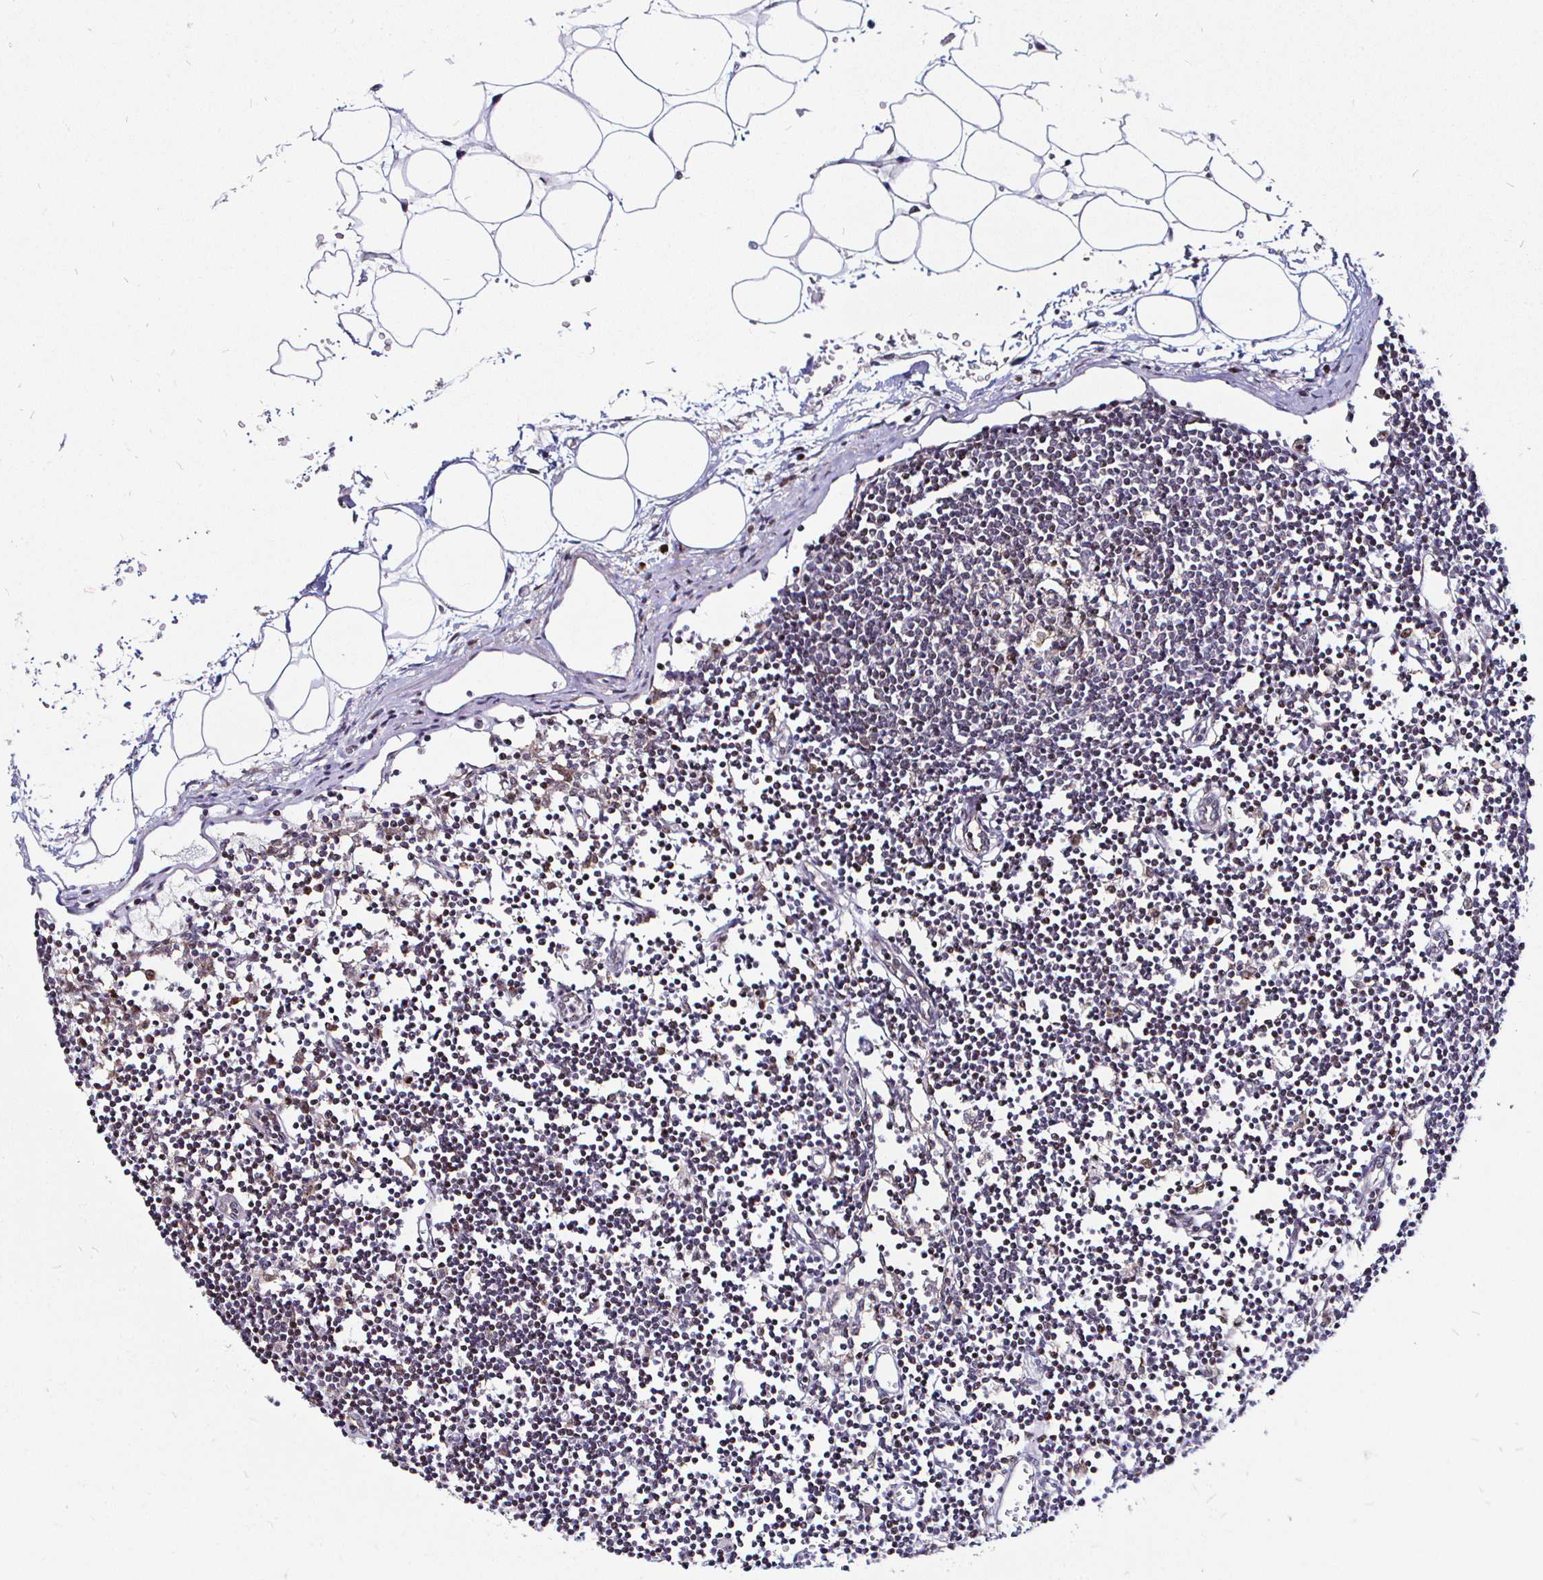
{"staining": {"intensity": "negative", "quantity": "none", "location": "none"}, "tissue": "lymph node", "cell_type": "Germinal center cells", "image_type": "normal", "snomed": [{"axis": "morphology", "description": "Normal tissue, NOS"}, {"axis": "topography", "description": "Lymph node"}], "caption": "This is an immunohistochemistry (IHC) photomicrograph of benign lymph node. There is no expression in germinal center cells.", "gene": "ATG3", "patient": {"sex": "female", "age": 65}}